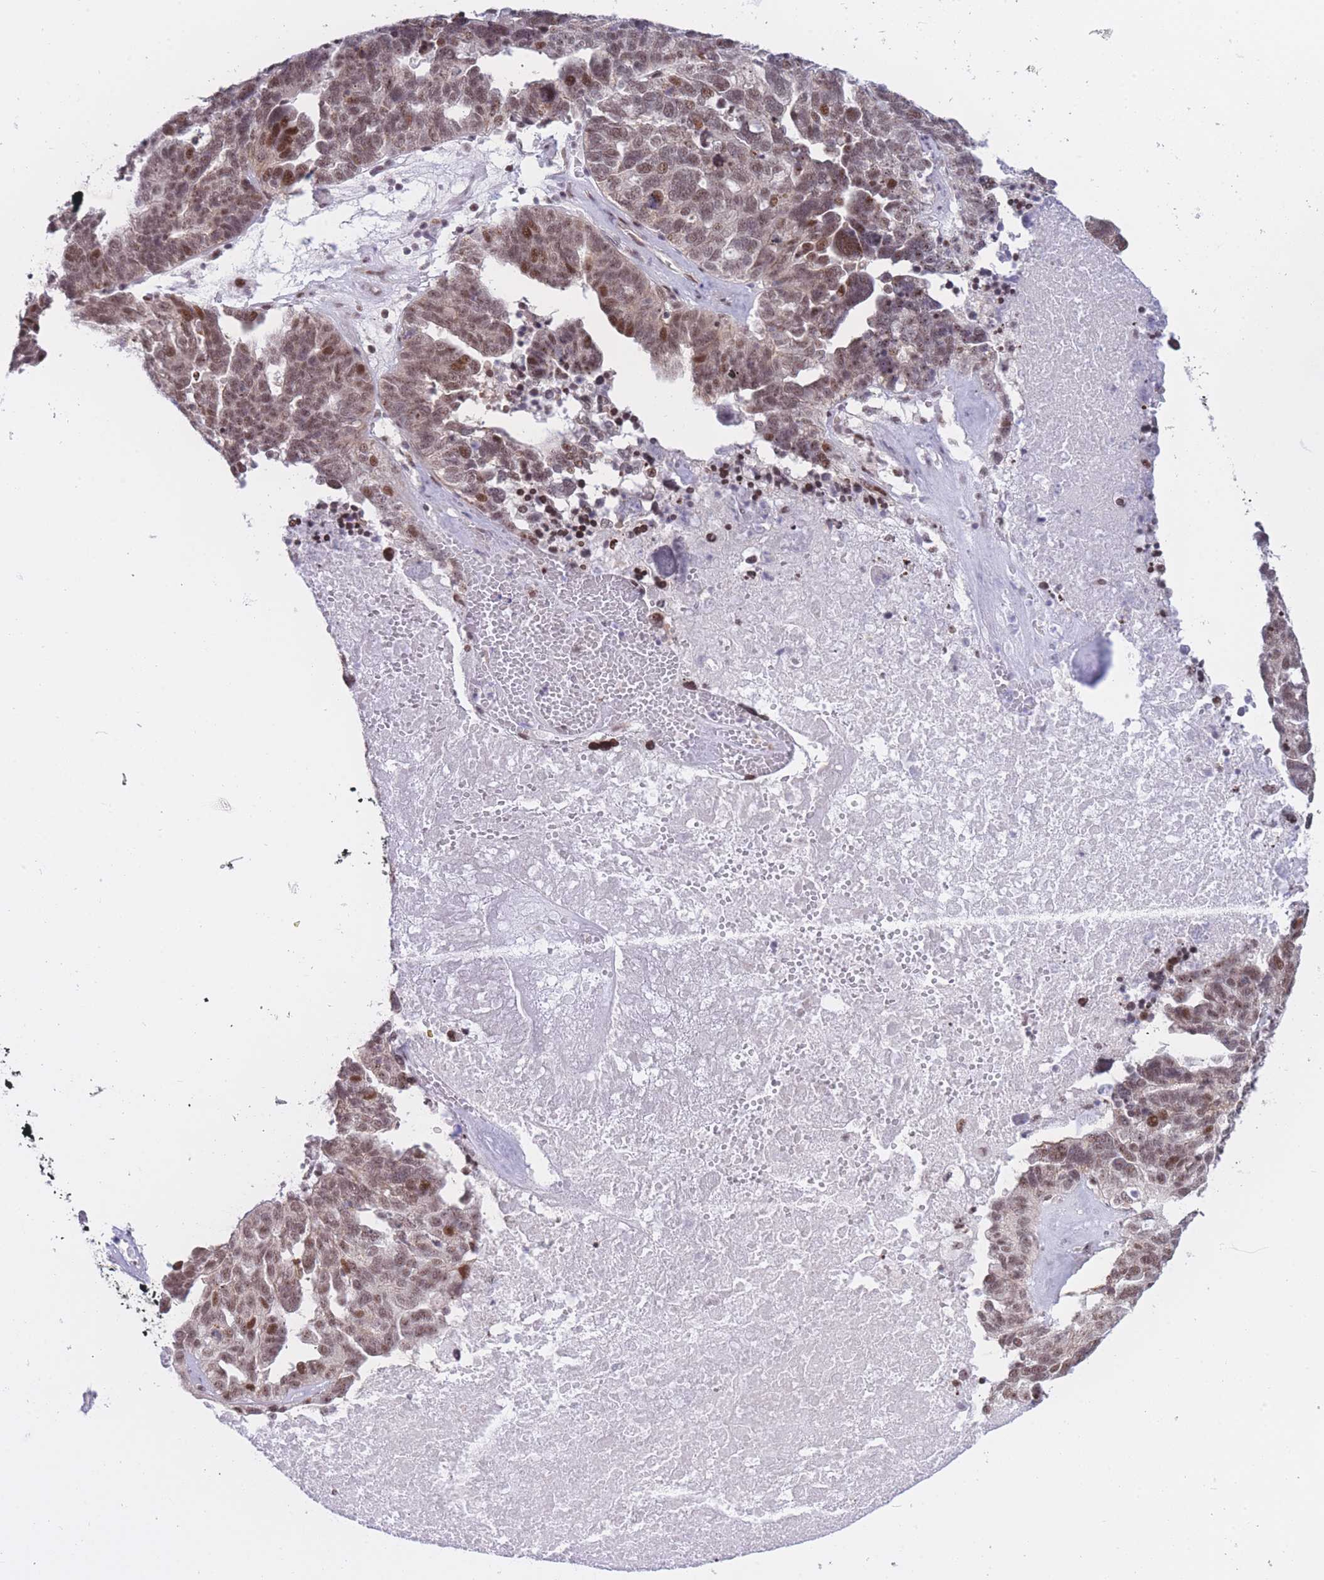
{"staining": {"intensity": "moderate", "quantity": ">75%", "location": "nuclear"}, "tissue": "ovarian cancer", "cell_type": "Tumor cells", "image_type": "cancer", "snomed": [{"axis": "morphology", "description": "Cystadenocarcinoma, serous, NOS"}, {"axis": "topography", "description": "Ovary"}], "caption": "High-magnification brightfield microscopy of ovarian cancer stained with DAB (brown) and counterstained with hematoxylin (blue). tumor cells exhibit moderate nuclear expression is identified in approximately>75% of cells.", "gene": "PCIF1", "patient": {"sex": "female", "age": 59}}